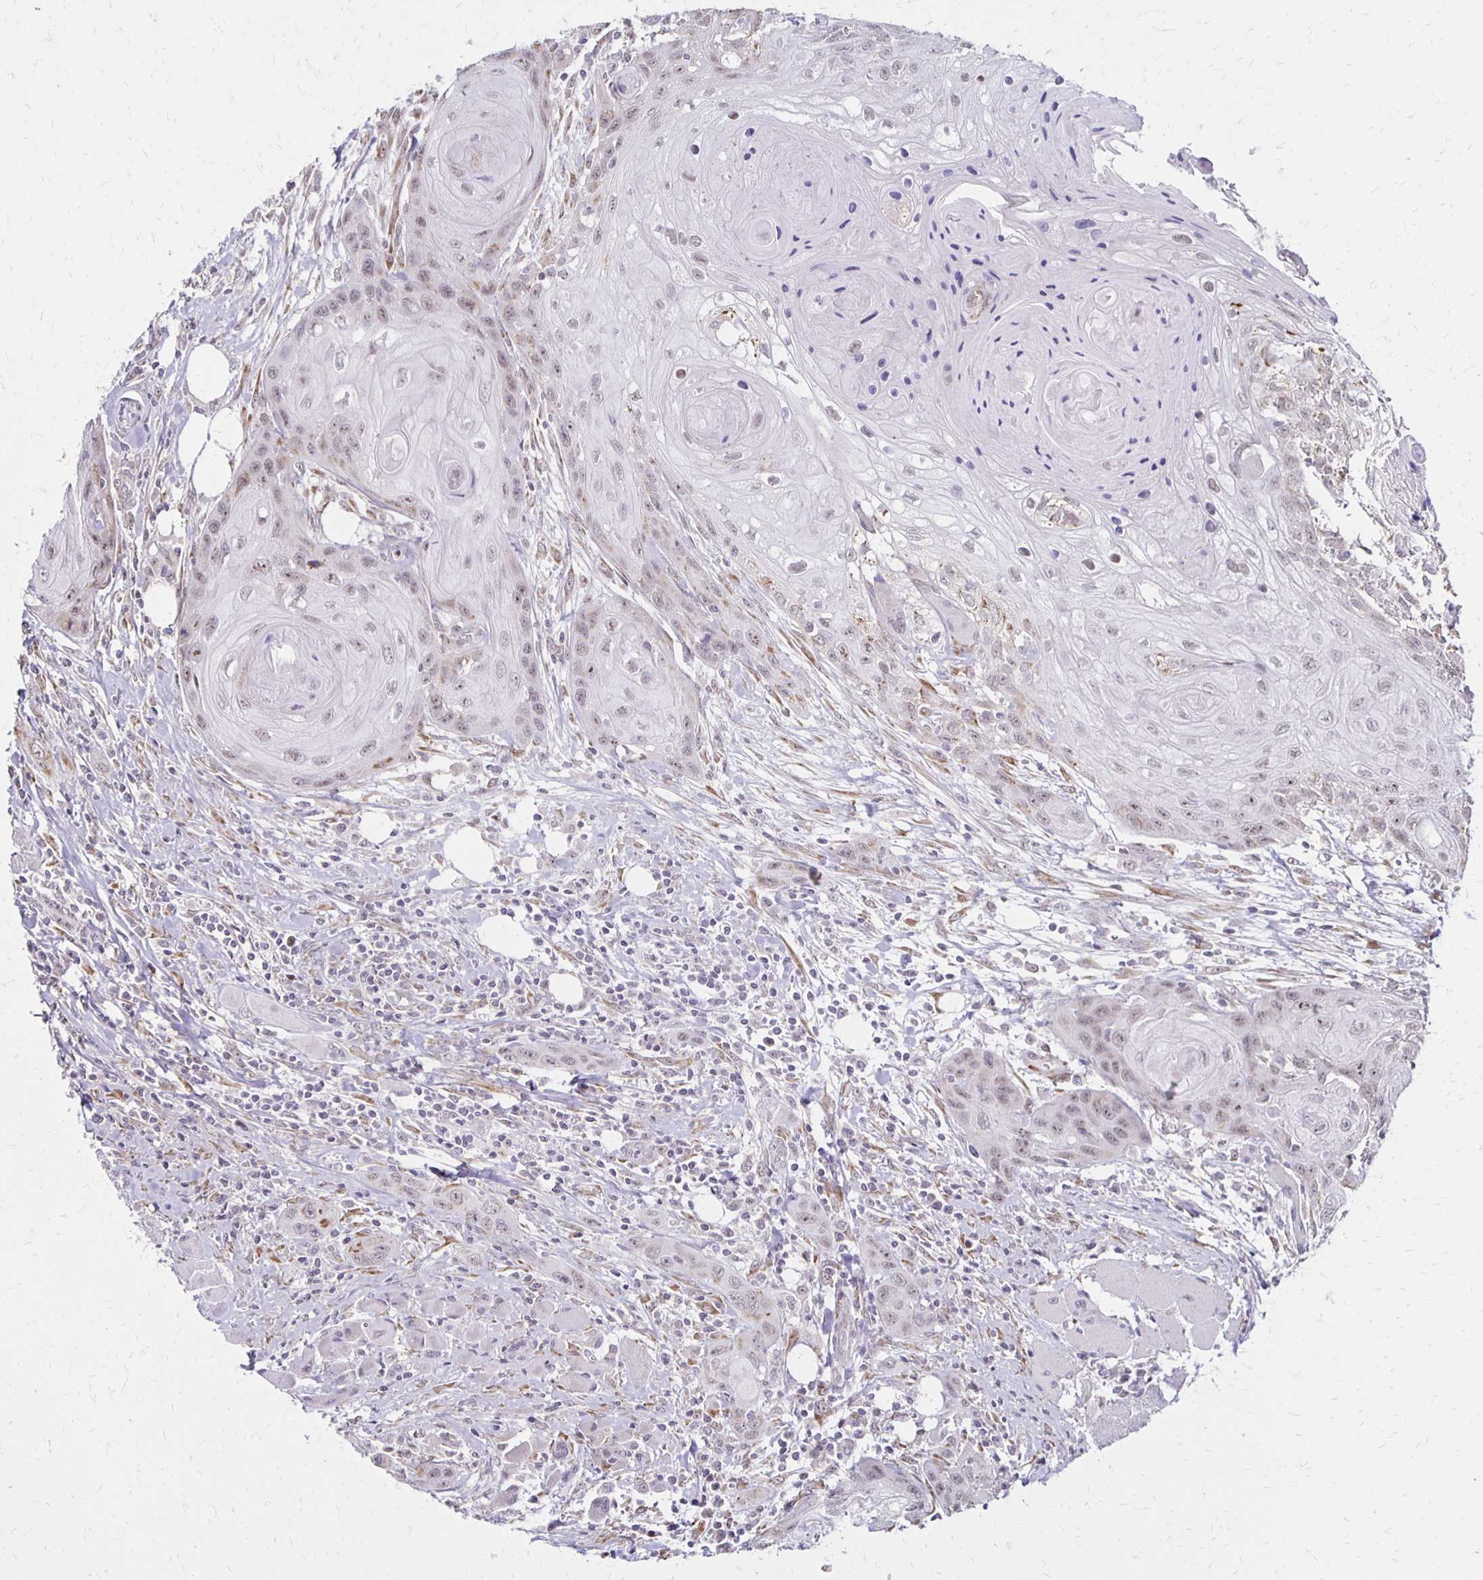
{"staining": {"intensity": "weak", "quantity": "25%-75%", "location": "nuclear"}, "tissue": "head and neck cancer", "cell_type": "Tumor cells", "image_type": "cancer", "snomed": [{"axis": "morphology", "description": "Squamous cell carcinoma, NOS"}, {"axis": "topography", "description": "Oral tissue"}, {"axis": "topography", "description": "Head-Neck"}], "caption": "Head and neck cancer tissue shows weak nuclear staining in approximately 25%-75% of tumor cells, visualized by immunohistochemistry.", "gene": "DAGLA", "patient": {"sex": "male", "age": 58}}